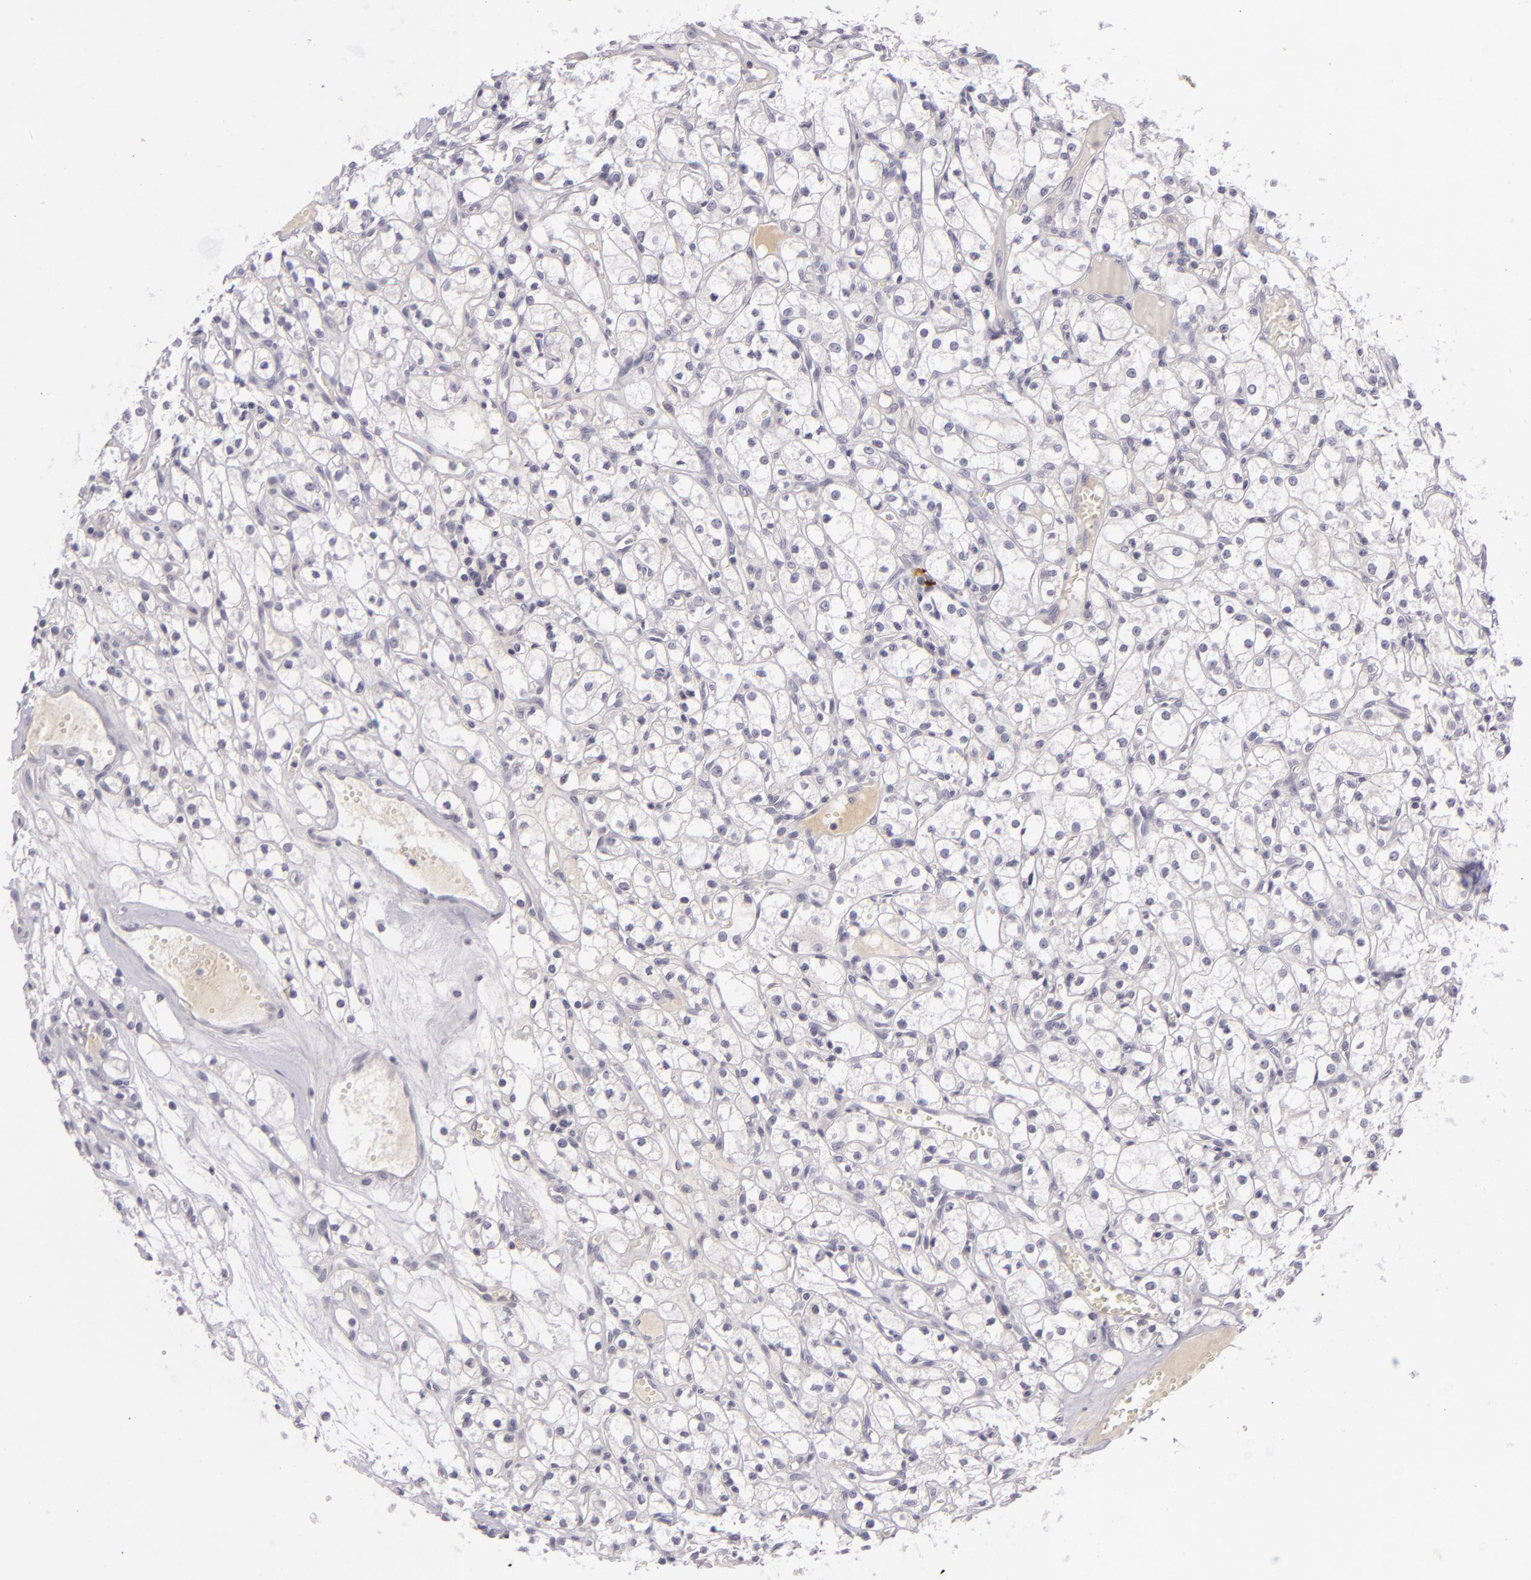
{"staining": {"intensity": "negative", "quantity": "none", "location": "none"}, "tissue": "renal cancer", "cell_type": "Tumor cells", "image_type": "cancer", "snomed": [{"axis": "morphology", "description": "Adenocarcinoma, NOS"}, {"axis": "topography", "description": "Kidney"}], "caption": "The immunohistochemistry histopathology image has no significant expression in tumor cells of adenocarcinoma (renal) tissue.", "gene": "DAG1", "patient": {"sex": "male", "age": 61}}